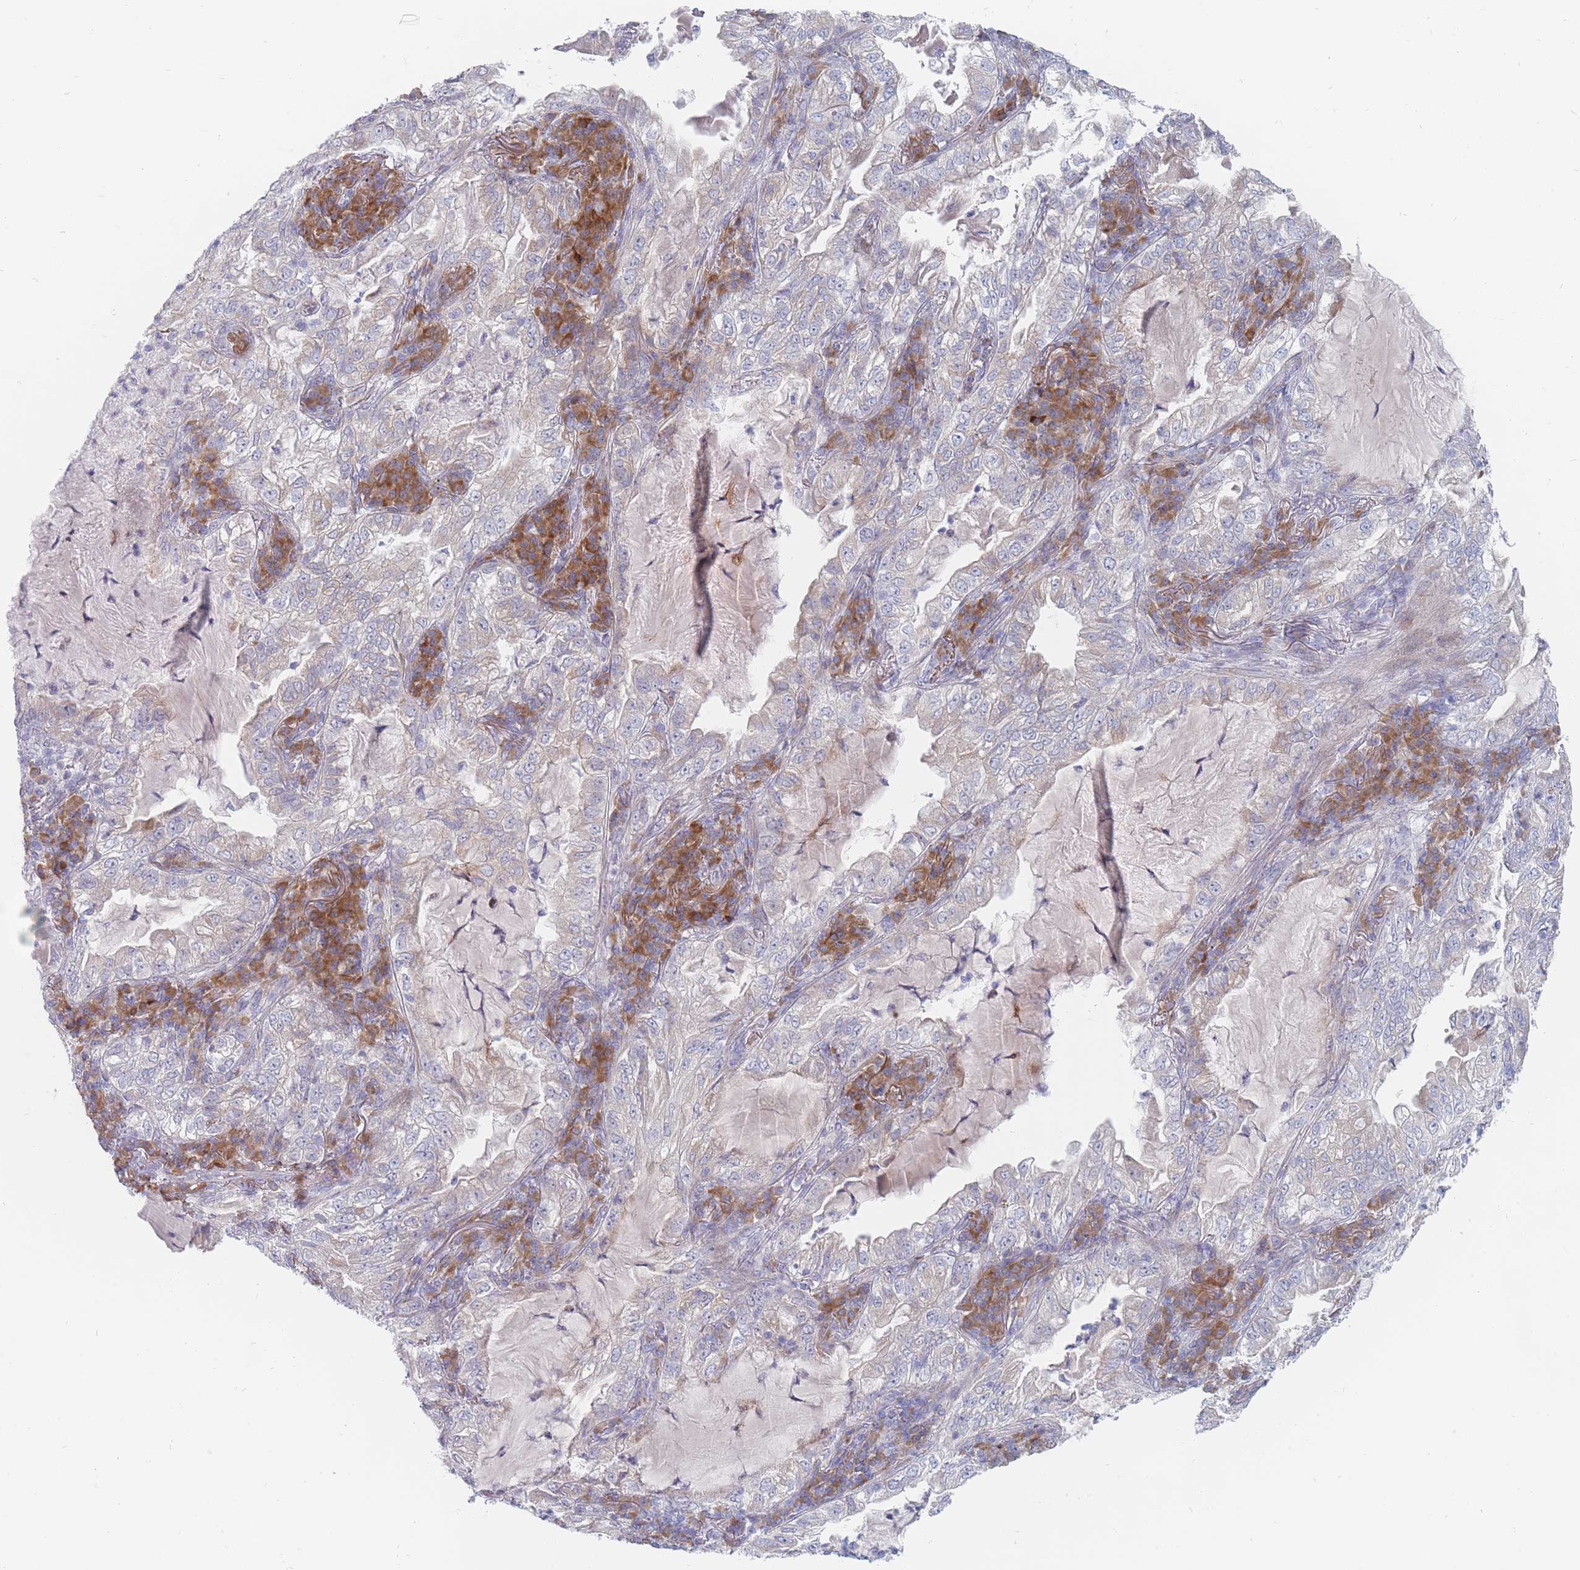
{"staining": {"intensity": "negative", "quantity": "none", "location": "none"}, "tissue": "lung cancer", "cell_type": "Tumor cells", "image_type": "cancer", "snomed": [{"axis": "morphology", "description": "Adenocarcinoma, NOS"}, {"axis": "topography", "description": "Lung"}], "caption": "The photomicrograph exhibits no significant positivity in tumor cells of lung adenocarcinoma.", "gene": "SPATS1", "patient": {"sex": "female", "age": 73}}